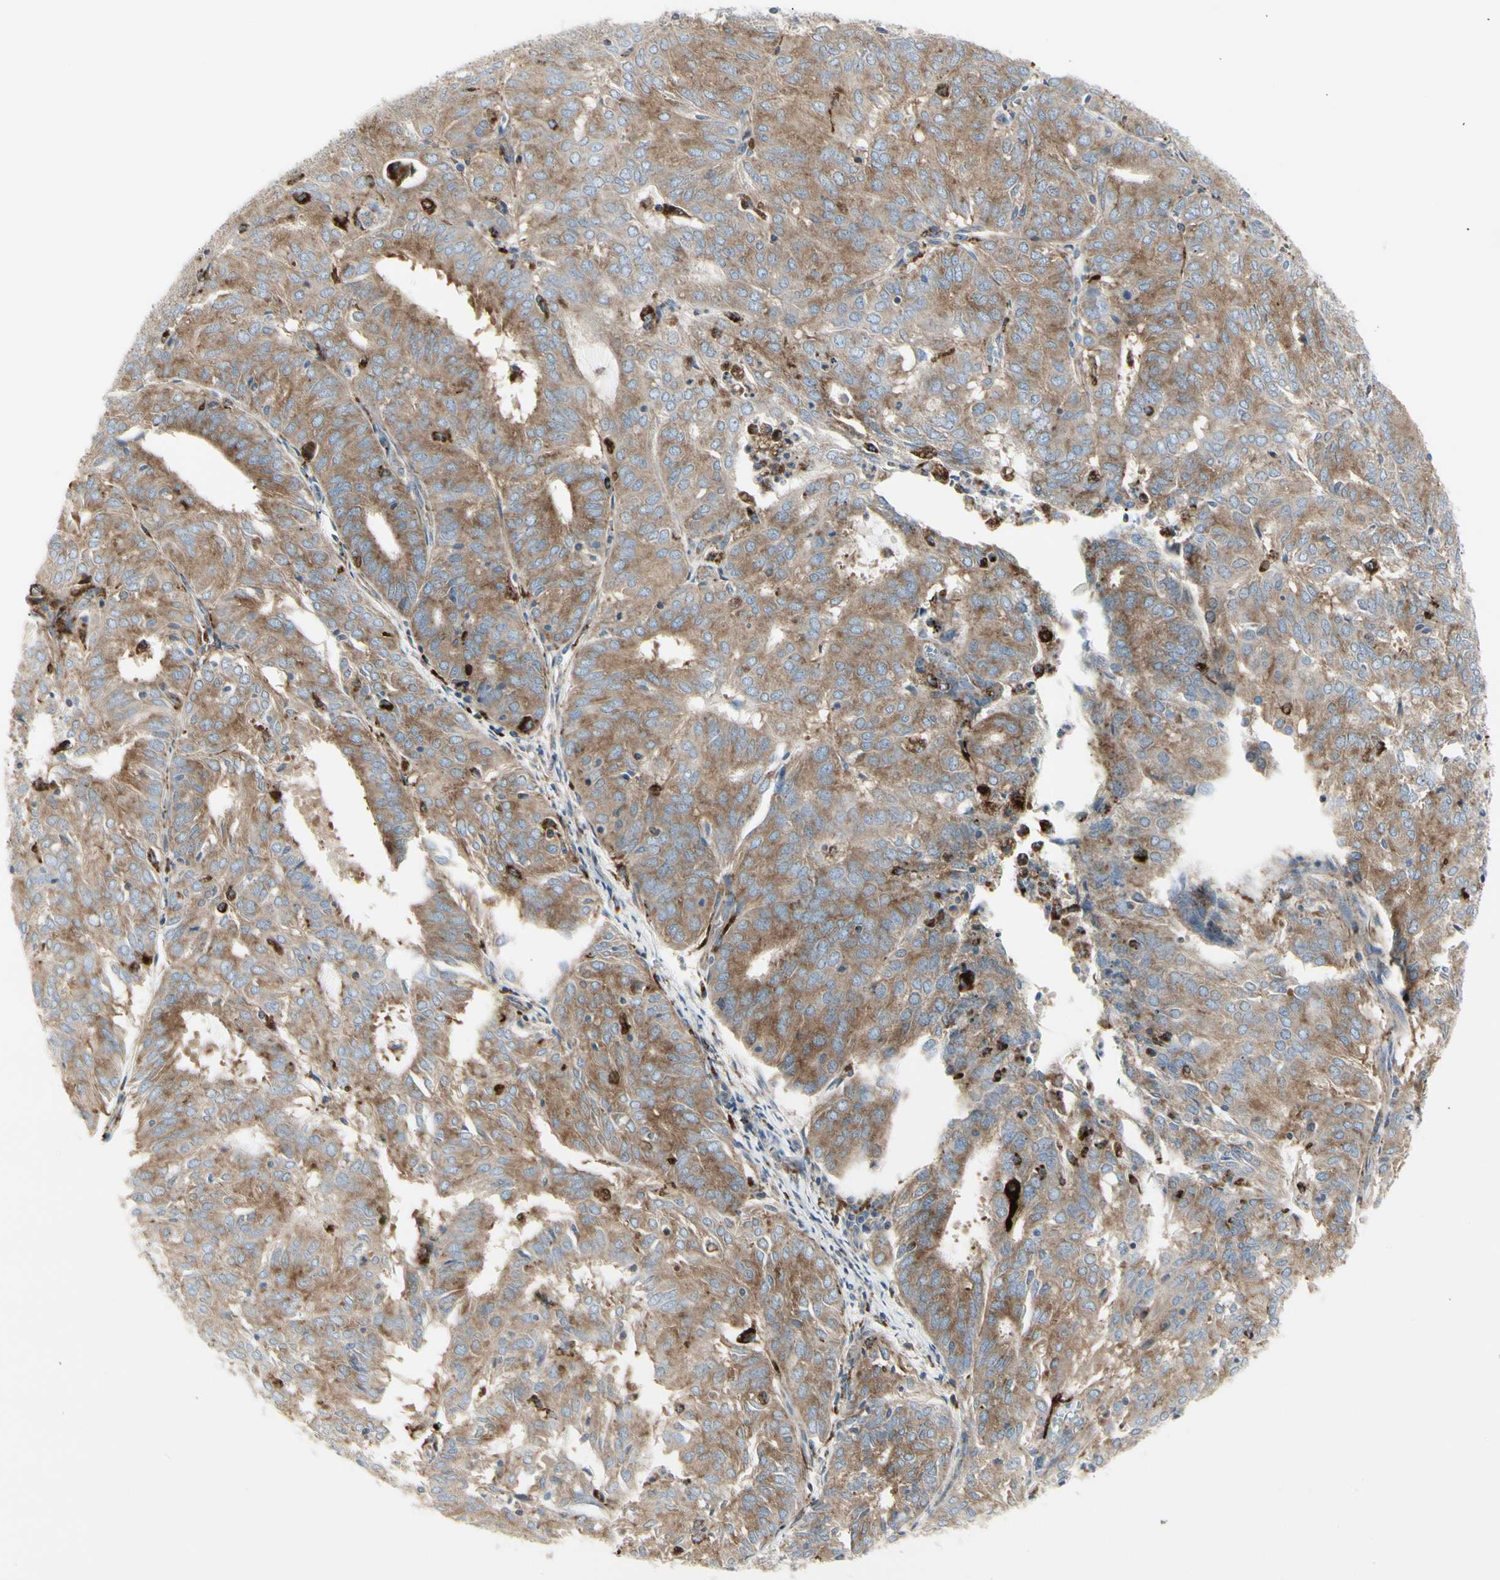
{"staining": {"intensity": "moderate", "quantity": ">75%", "location": "cytoplasmic/membranous"}, "tissue": "endometrial cancer", "cell_type": "Tumor cells", "image_type": "cancer", "snomed": [{"axis": "morphology", "description": "Adenocarcinoma, NOS"}, {"axis": "topography", "description": "Uterus"}], "caption": "Immunohistochemistry staining of endometrial cancer (adenocarcinoma), which displays medium levels of moderate cytoplasmic/membranous expression in approximately >75% of tumor cells indicating moderate cytoplasmic/membranous protein positivity. The staining was performed using DAB (brown) for protein detection and nuclei were counterstained in hematoxylin (blue).", "gene": "ATP6V1B2", "patient": {"sex": "female", "age": 60}}